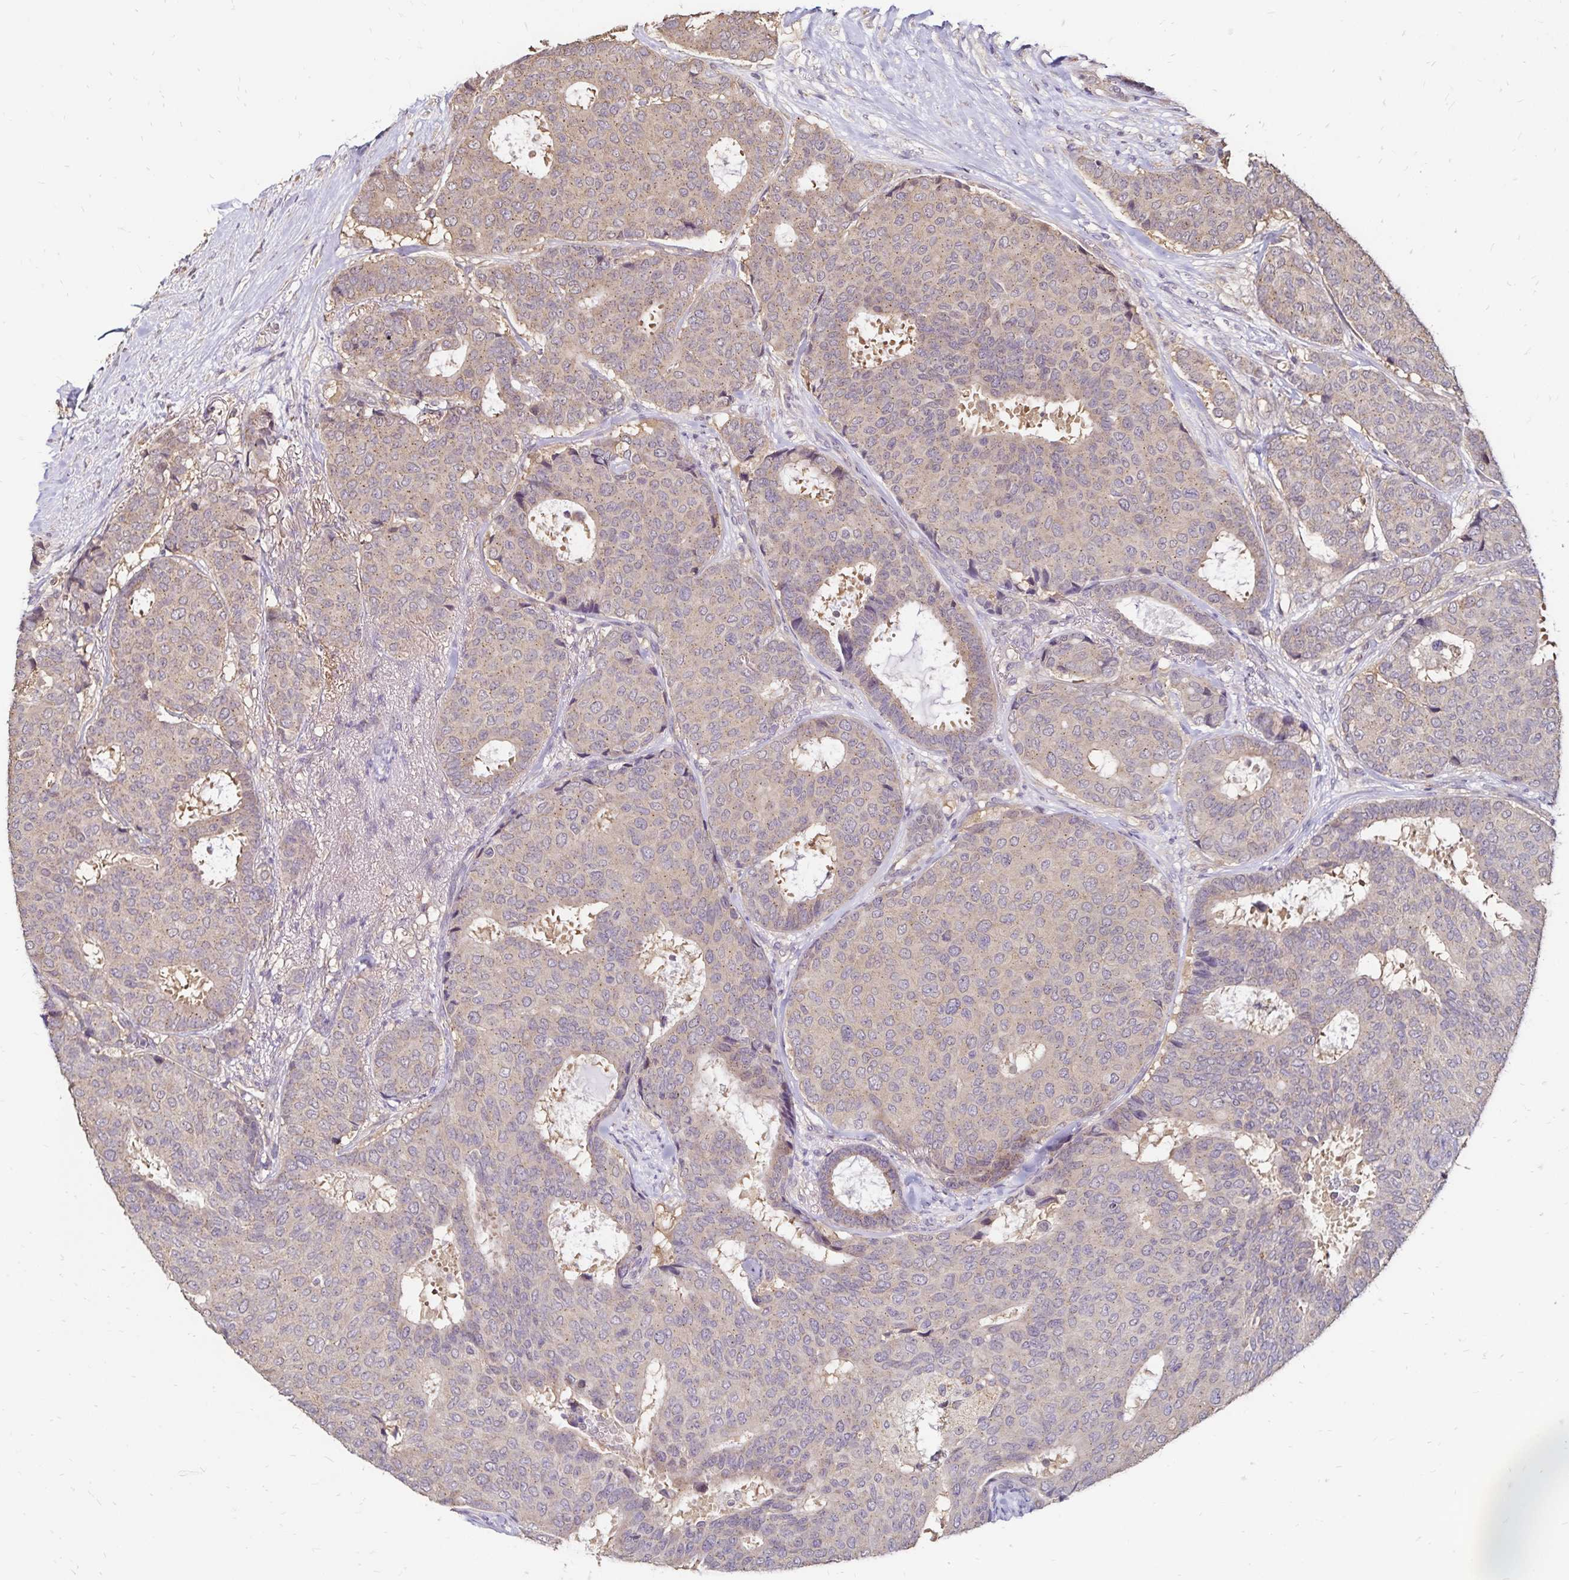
{"staining": {"intensity": "weak", "quantity": "25%-75%", "location": "cytoplasmic/membranous"}, "tissue": "breast cancer", "cell_type": "Tumor cells", "image_type": "cancer", "snomed": [{"axis": "morphology", "description": "Duct carcinoma"}, {"axis": "topography", "description": "Breast"}], "caption": "A brown stain labels weak cytoplasmic/membranous staining of a protein in breast cancer (intraductal carcinoma) tumor cells.", "gene": "EMC10", "patient": {"sex": "female", "age": 75}}